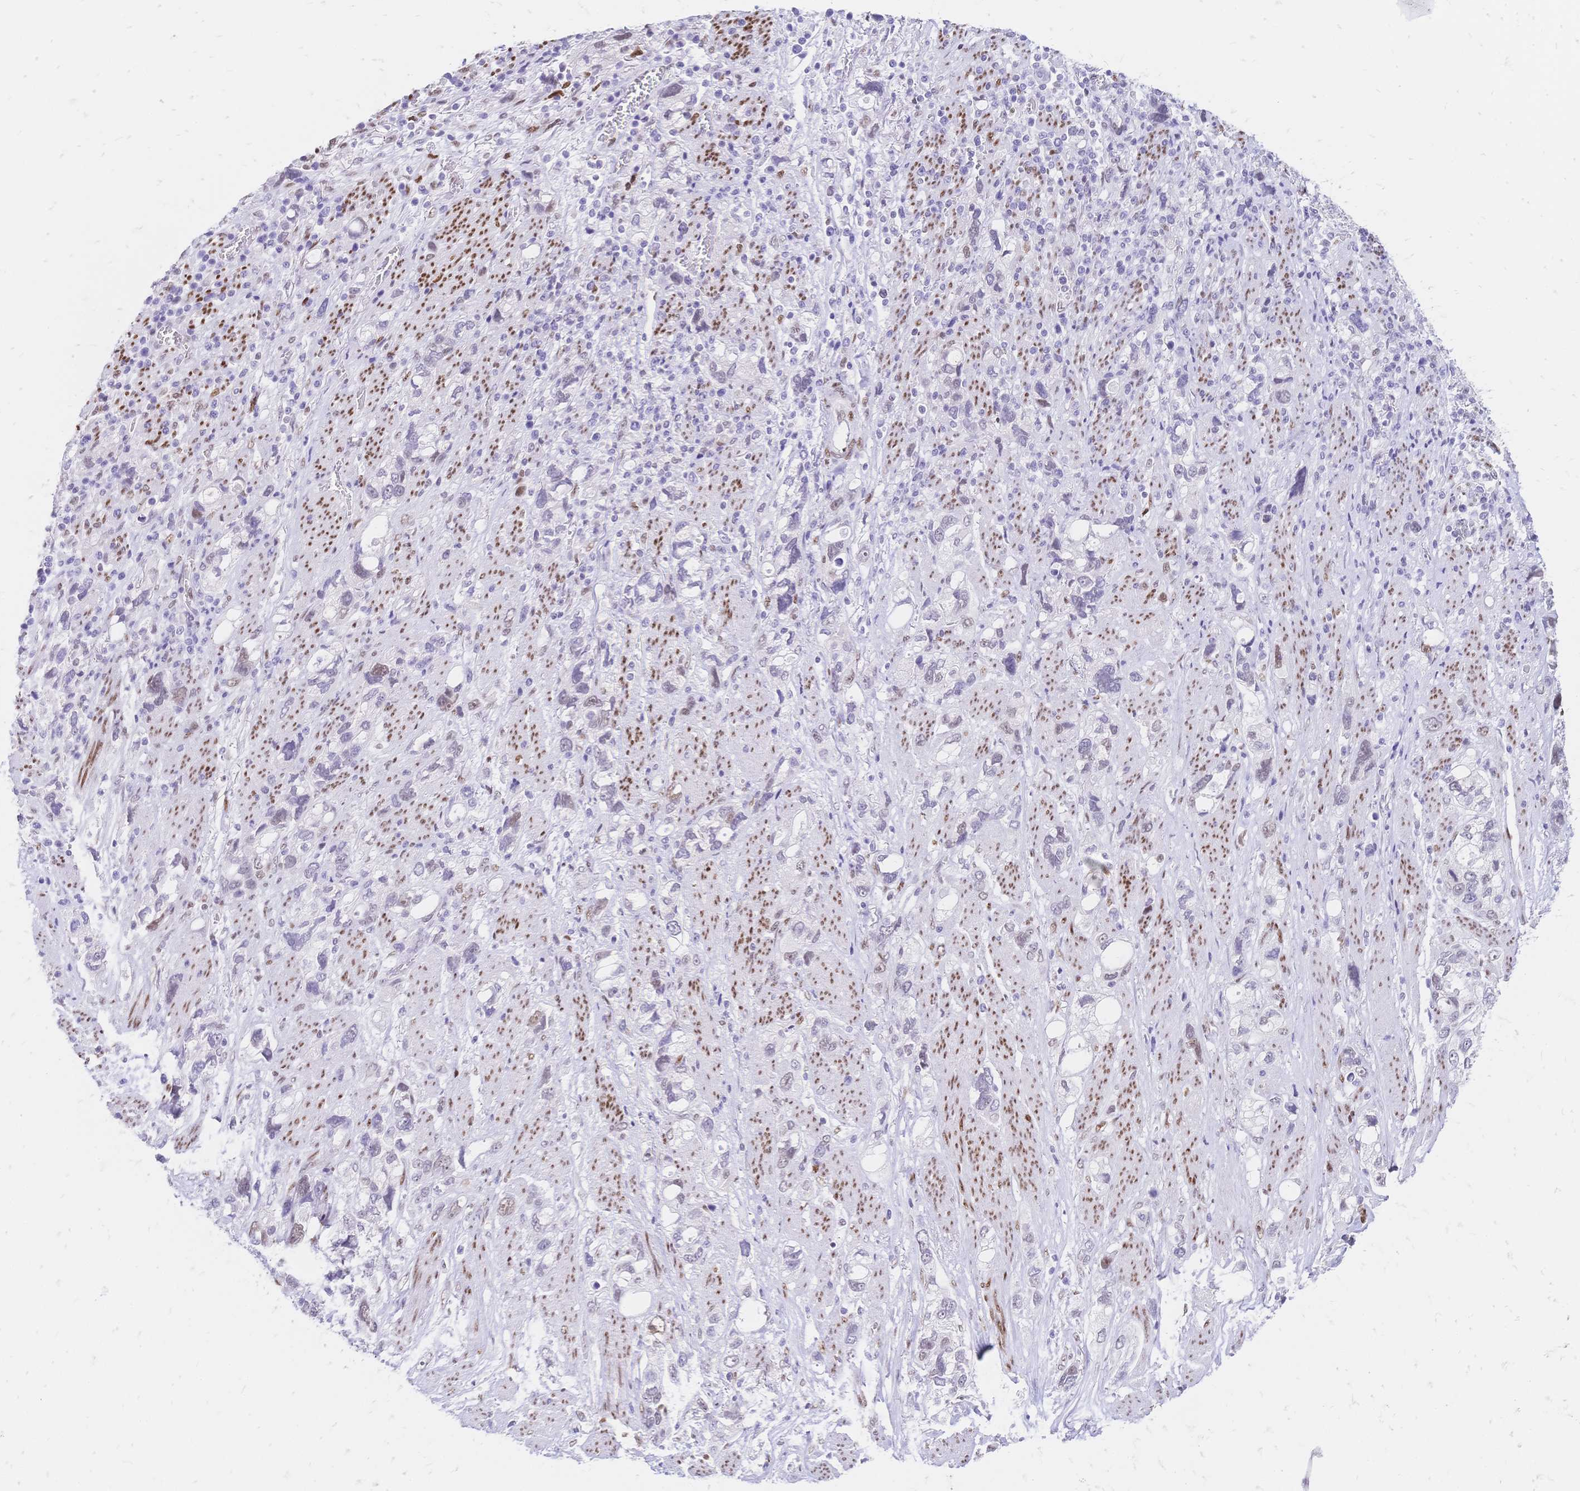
{"staining": {"intensity": "moderate", "quantity": "<25%", "location": "nuclear"}, "tissue": "stomach cancer", "cell_type": "Tumor cells", "image_type": "cancer", "snomed": [{"axis": "morphology", "description": "Adenocarcinoma, NOS"}, {"axis": "topography", "description": "Stomach, upper"}], "caption": "Tumor cells demonstrate moderate nuclear expression in approximately <25% of cells in stomach cancer. Using DAB (brown) and hematoxylin (blue) stains, captured at high magnification using brightfield microscopy.", "gene": "NFIC", "patient": {"sex": "female", "age": 81}}